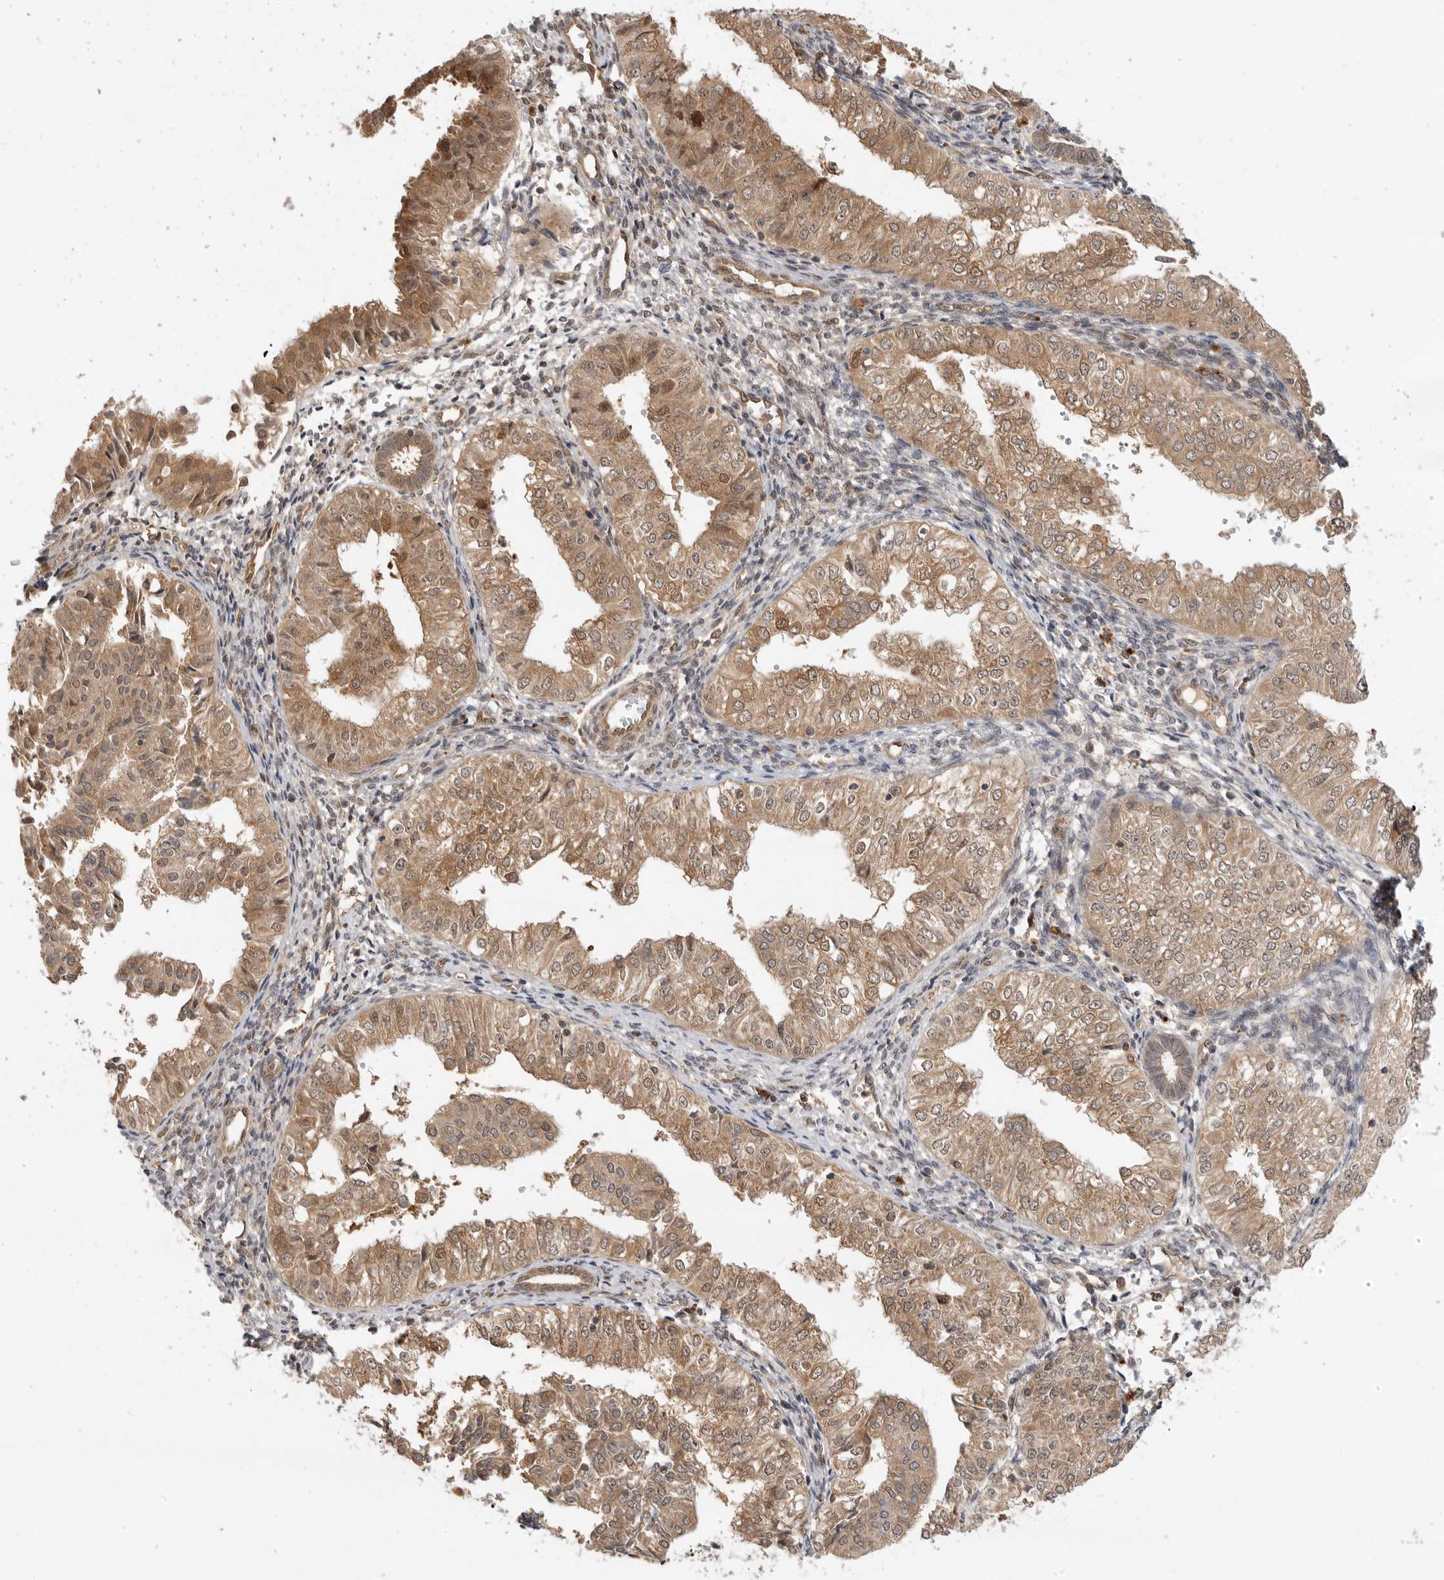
{"staining": {"intensity": "moderate", "quantity": ">75%", "location": "cytoplasmic/membranous"}, "tissue": "endometrial cancer", "cell_type": "Tumor cells", "image_type": "cancer", "snomed": [{"axis": "morphology", "description": "Normal tissue, NOS"}, {"axis": "morphology", "description": "Adenocarcinoma, NOS"}, {"axis": "topography", "description": "Endometrium"}], "caption": "A brown stain shows moderate cytoplasmic/membranous staining of a protein in human endometrial cancer tumor cells. (DAB IHC with brightfield microscopy, high magnification).", "gene": "DCAF8", "patient": {"sex": "female", "age": 53}}